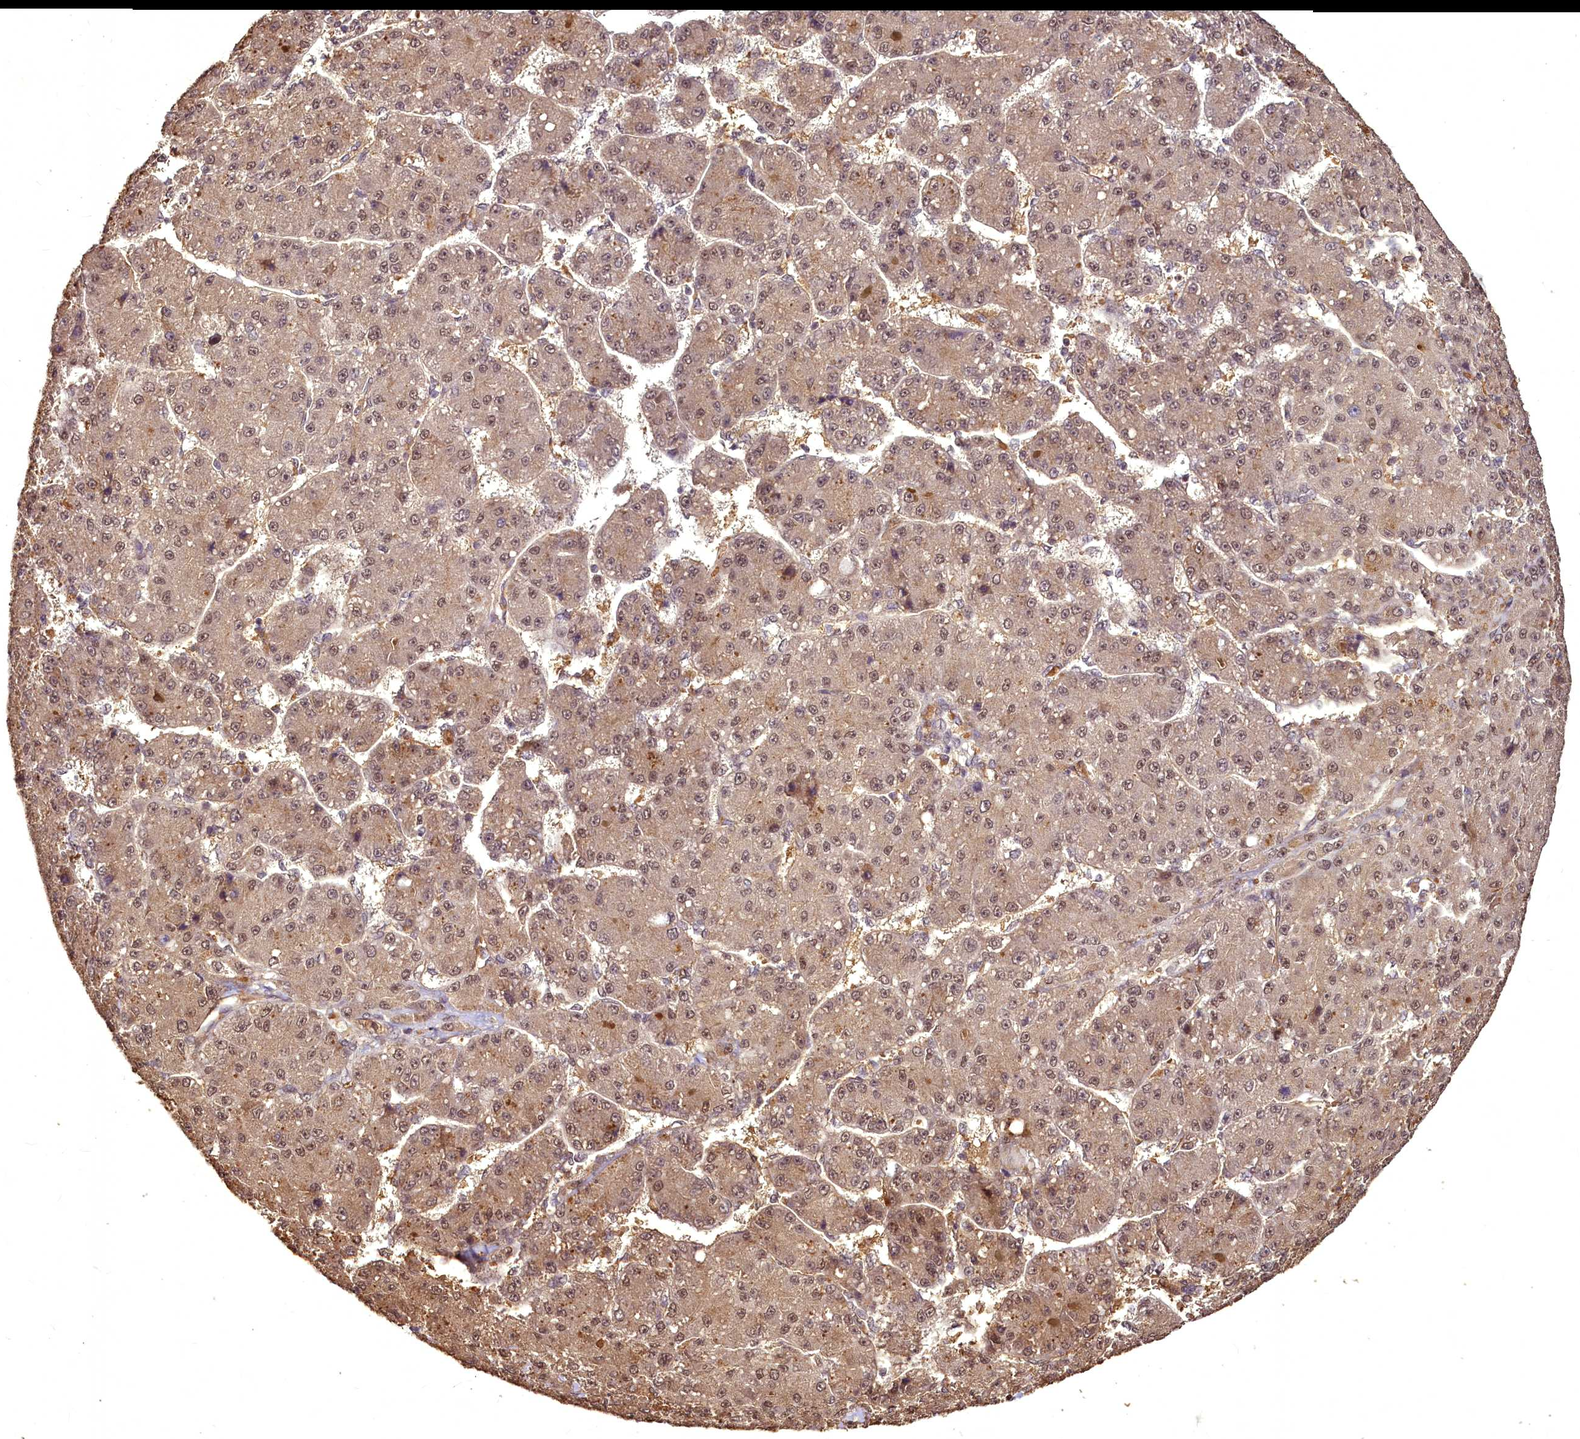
{"staining": {"intensity": "moderate", "quantity": ">75%", "location": "cytoplasmic/membranous,nuclear"}, "tissue": "liver cancer", "cell_type": "Tumor cells", "image_type": "cancer", "snomed": [{"axis": "morphology", "description": "Carcinoma, Hepatocellular, NOS"}, {"axis": "topography", "description": "Liver"}], "caption": "Immunohistochemistry image of neoplastic tissue: liver cancer stained using immunohistochemistry (IHC) exhibits medium levels of moderate protein expression localized specifically in the cytoplasmic/membranous and nuclear of tumor cells, appearing as a cytoplasmic/membranous and nuclear brown color.", "gene": "VPS51", "patient": {"sex": "male", "age": 67}}